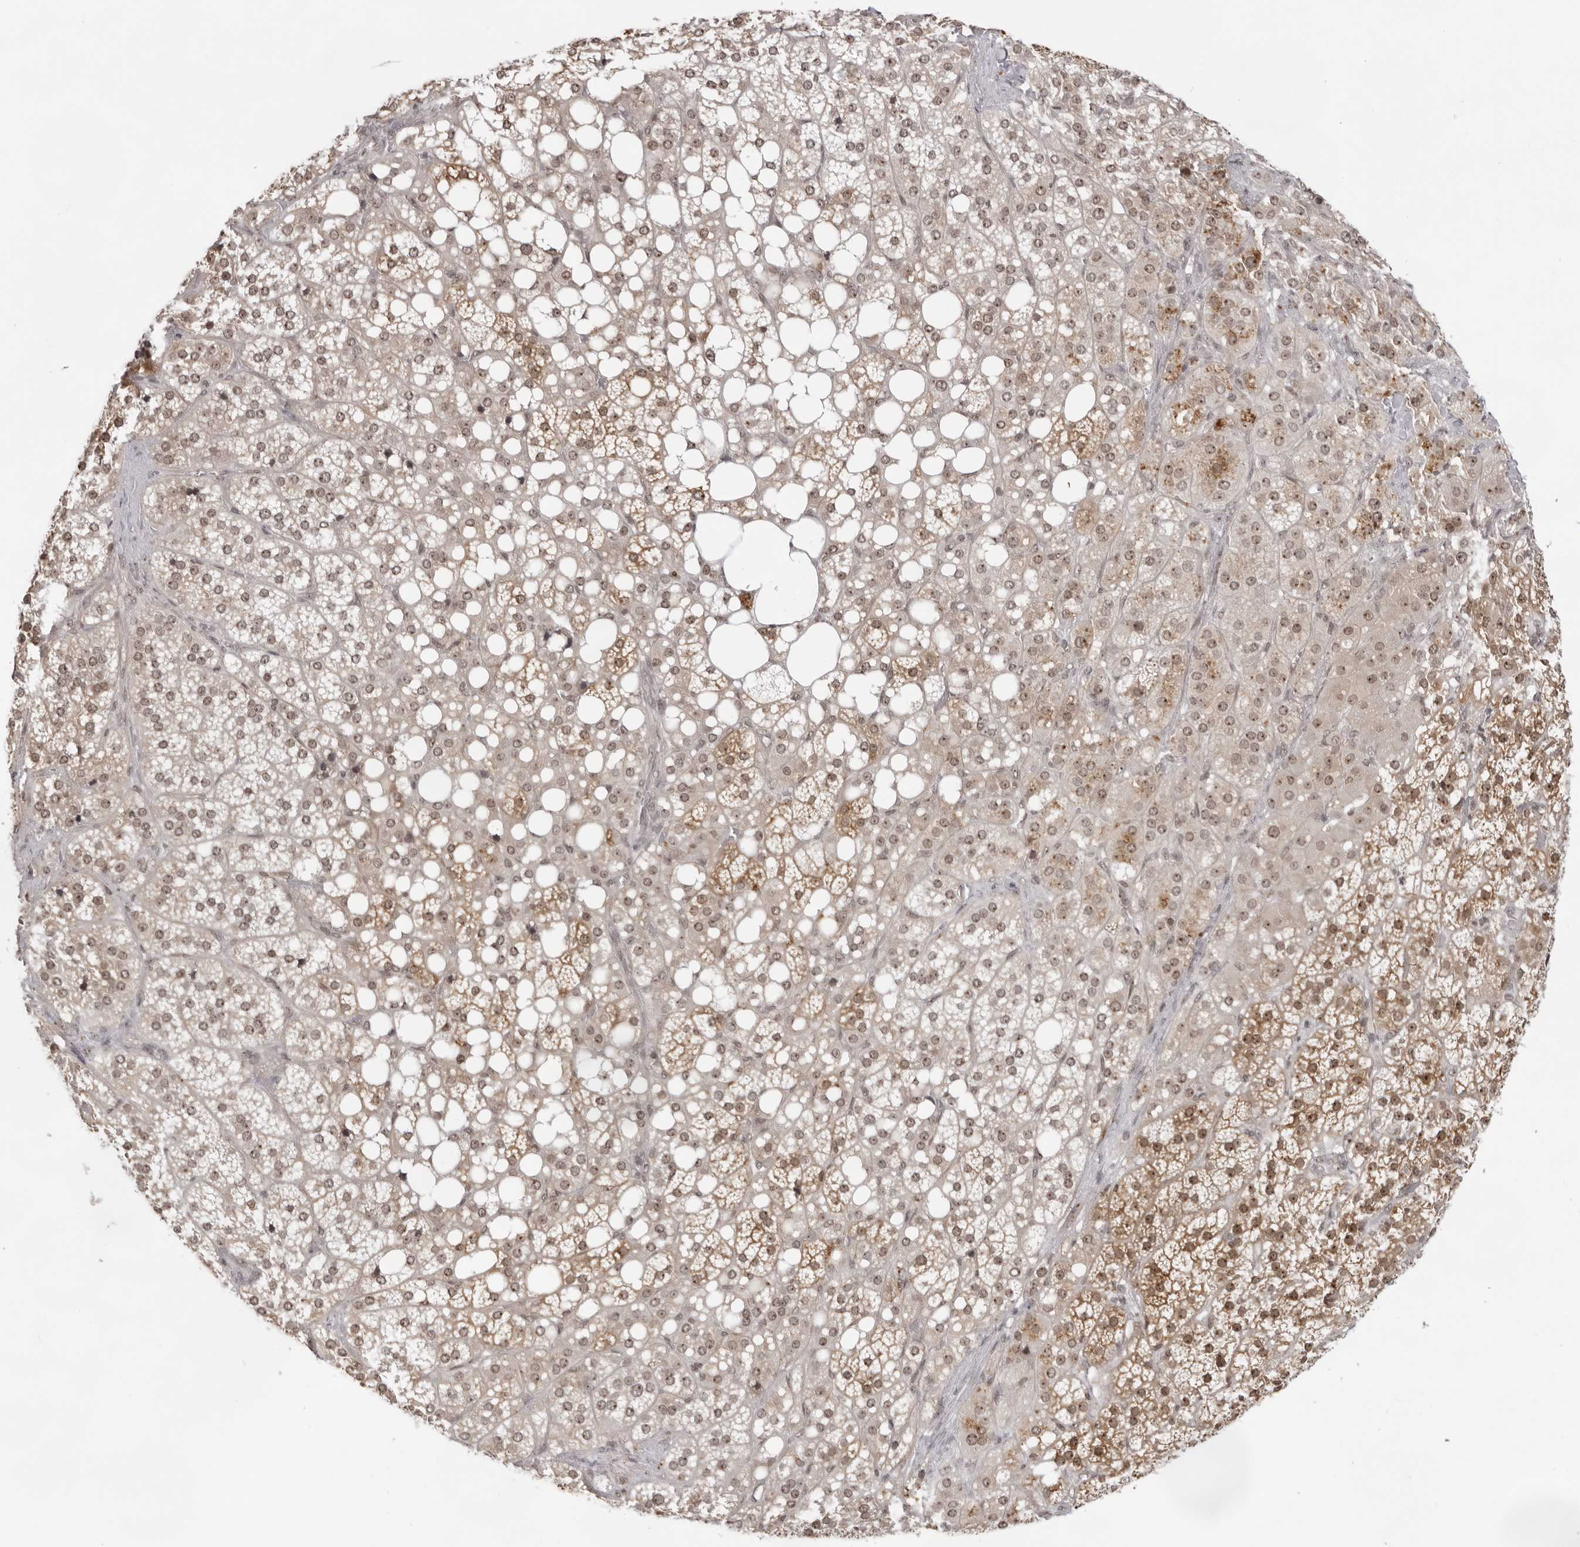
{"staining": {"intensity": "moderate", "quantity": ">75%", "location": "cytoplasmic/membranous,nuclear"}, "tissue": "adrenal gland", "cell_type": "Glandular cells", "image_type": "normal", "snomed": [{"axis": "morphology", "description": "Normal tissue, NOS"}, {"axis": "topography", "description": "Adrenal gland"}], "caption": "Immunohistochemical staining of unremarkable adrenal gland shows medium levels of moderate cytoplasmic/membranous,nuclear expression in approximately >75% of glandular cells. The protein of interest is stained brown, and the nuclei are stained in blue (DAB IHC with brightfield microscopy, high magnification).", "gene": "EXOSC10", "patient": {"sex": "female", "age": 59}}